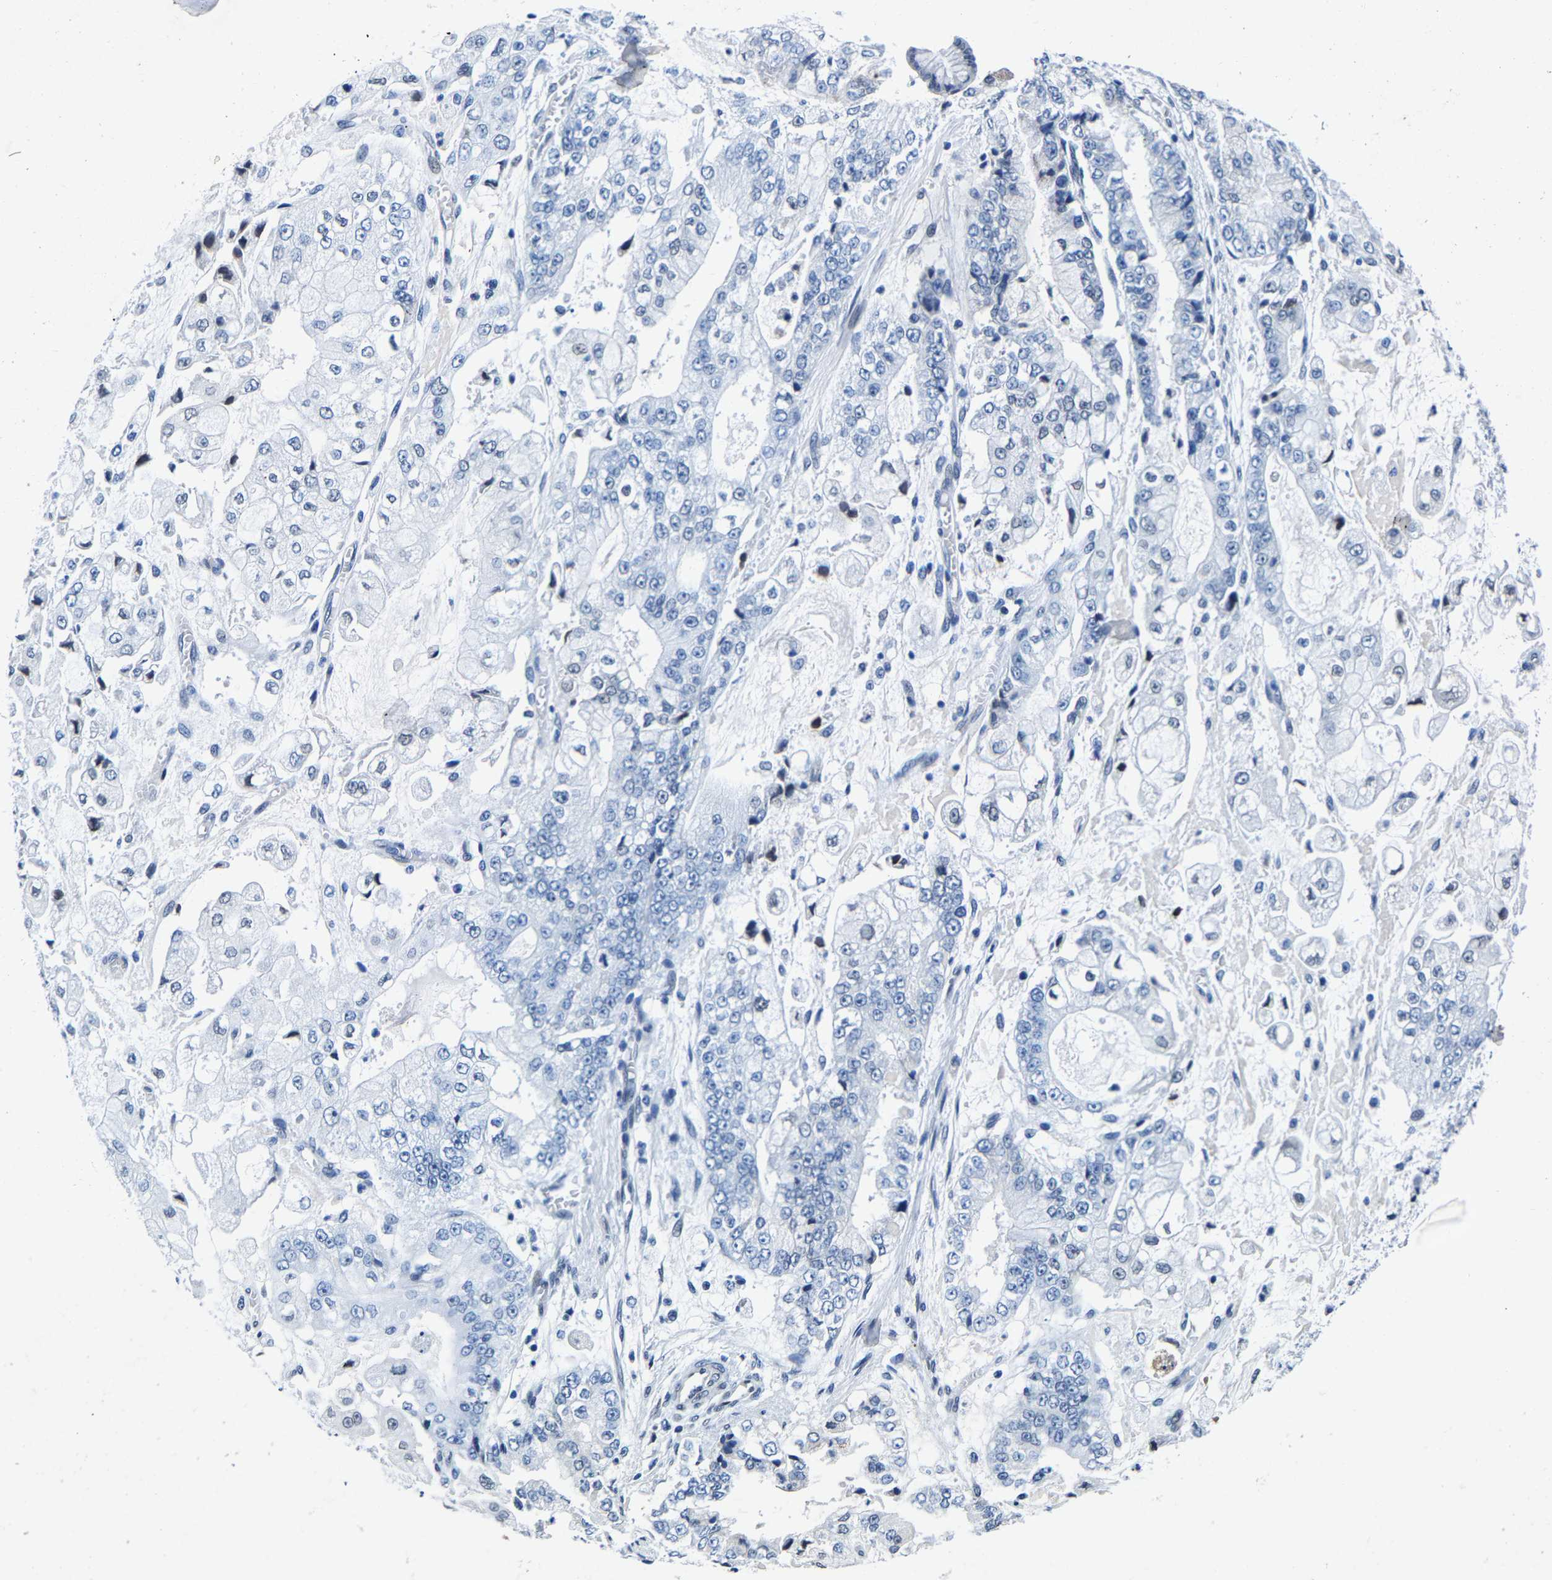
{"staining": {"intensity": "negative", "quantity": "none", "location": "none"}, "tissue": "stomach cancer", "cell_type": "Tumor cells", "image_type": "cancer", "snomed": [{"axis": "morphology", "description": "Adenocarcinoma, NOS"}, {"axis": "topography", "description": "Stomach"}], "caption": "IHC image of neoplastic tissue: adenocarcinoma (stomach) stained with DAB (3,3'-diaminobenzidine) shows no significant protein expression in tumor cells.", "gene": "UBN2", "patient": {"sex": "male", "age": 76}}